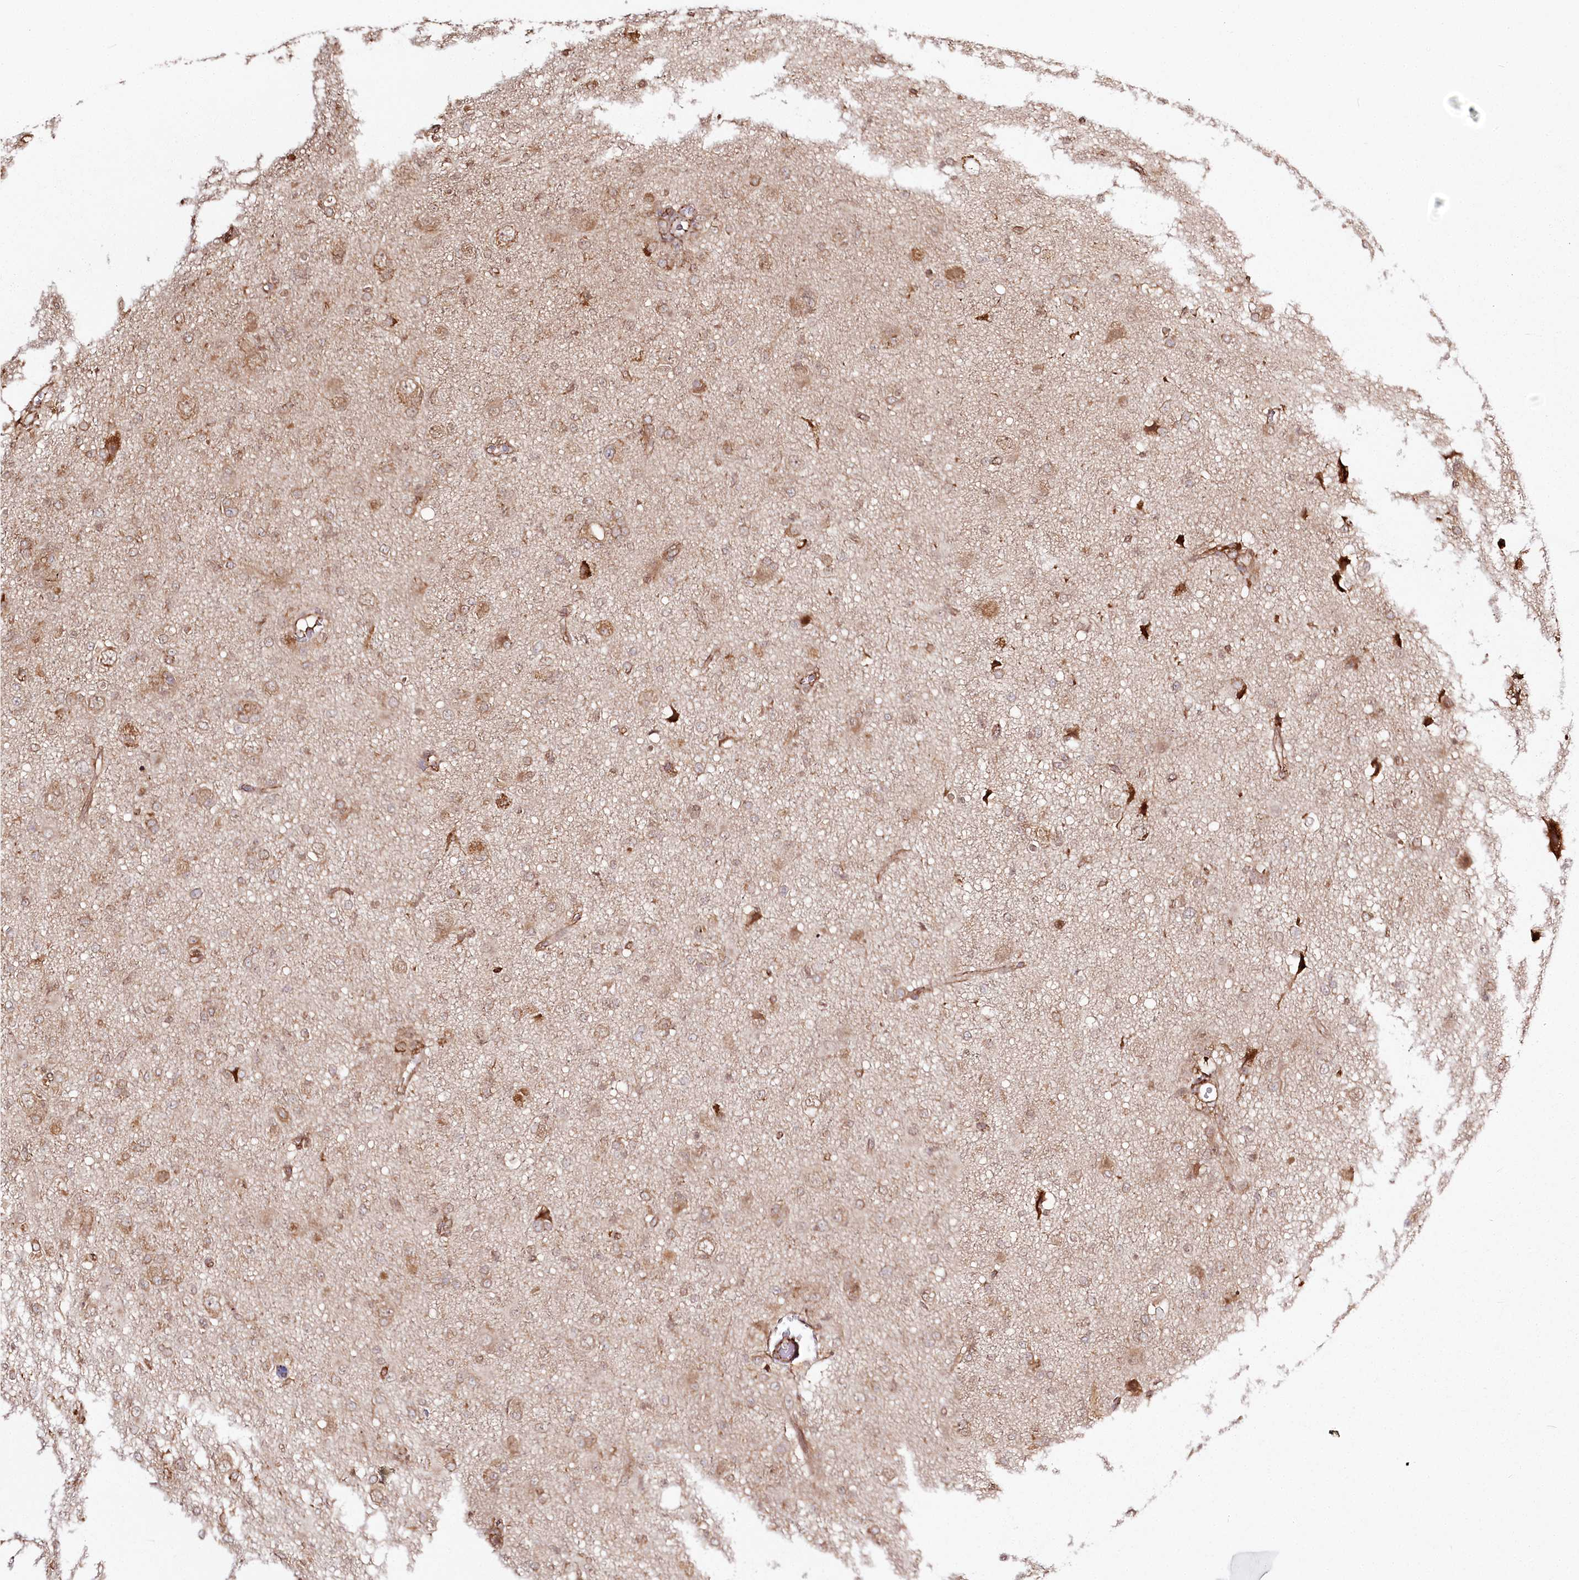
{"staining": {"intensity": "moderate", "quantity": "25%-75%", "location": "cytoplasmic/membranous"}, "tissue": "glioma", "cell_type": "Tumor cells", "image_type": "cancer", "snomed": [{"axis": "morphology", "description": "Glioma, malignant, High grade"}, {"axis": "topography", "description": "Brain"}], "caption": "Human malignant high-grade glioma stained for a protein (brown) shows moderate cytoplasmic/membranous positive positivity in approximately 25%-75% of tumor cells.", "gene": "FAM13A", "patient": {"sex": "female", "age": 57}}